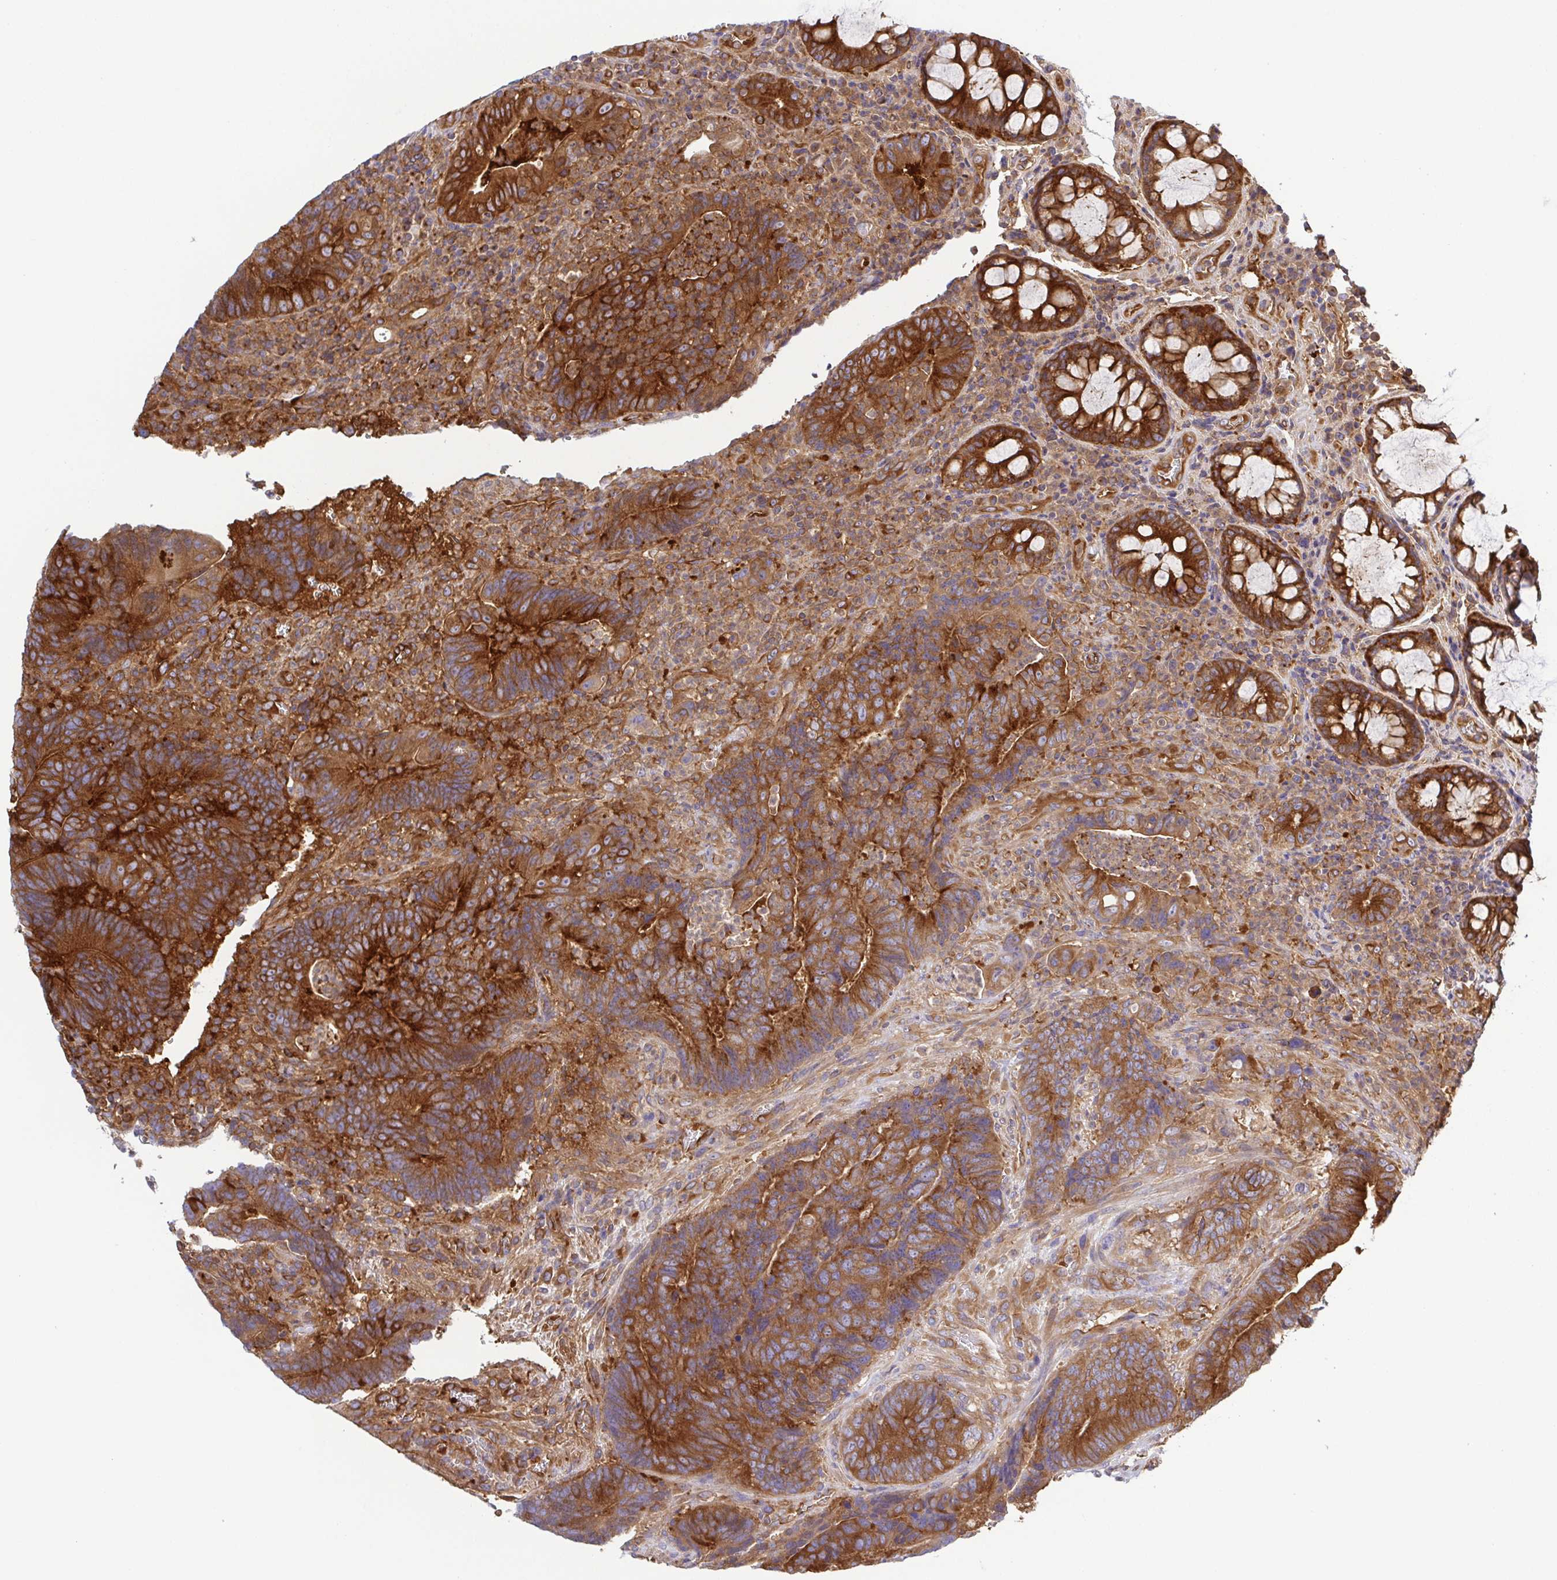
{"staining": {"intensity": "strong", "quantity": ">75%", "location": "cytoplasmic/membranous"}, "tissue": "colorectal cancer", "cell_type": "Tumor cells", "image_type": "cancer", "snomed": [{"axis": "morphology", "description": "Normal tissue, NOS"}, {"axis": "morphology", "description": "Adenocarcinoma, NOS"}, {"axis": "topography", "description": "Colon"}], "caption": "Human adenocarcinoma (colorectal) stained with a brown dye exhibits strong cytoplasmic/membranous positive expression in approximately >75% of tumor cells.", "gene": "KIF5B", "patient": {"sex": "female", "age": 48}}